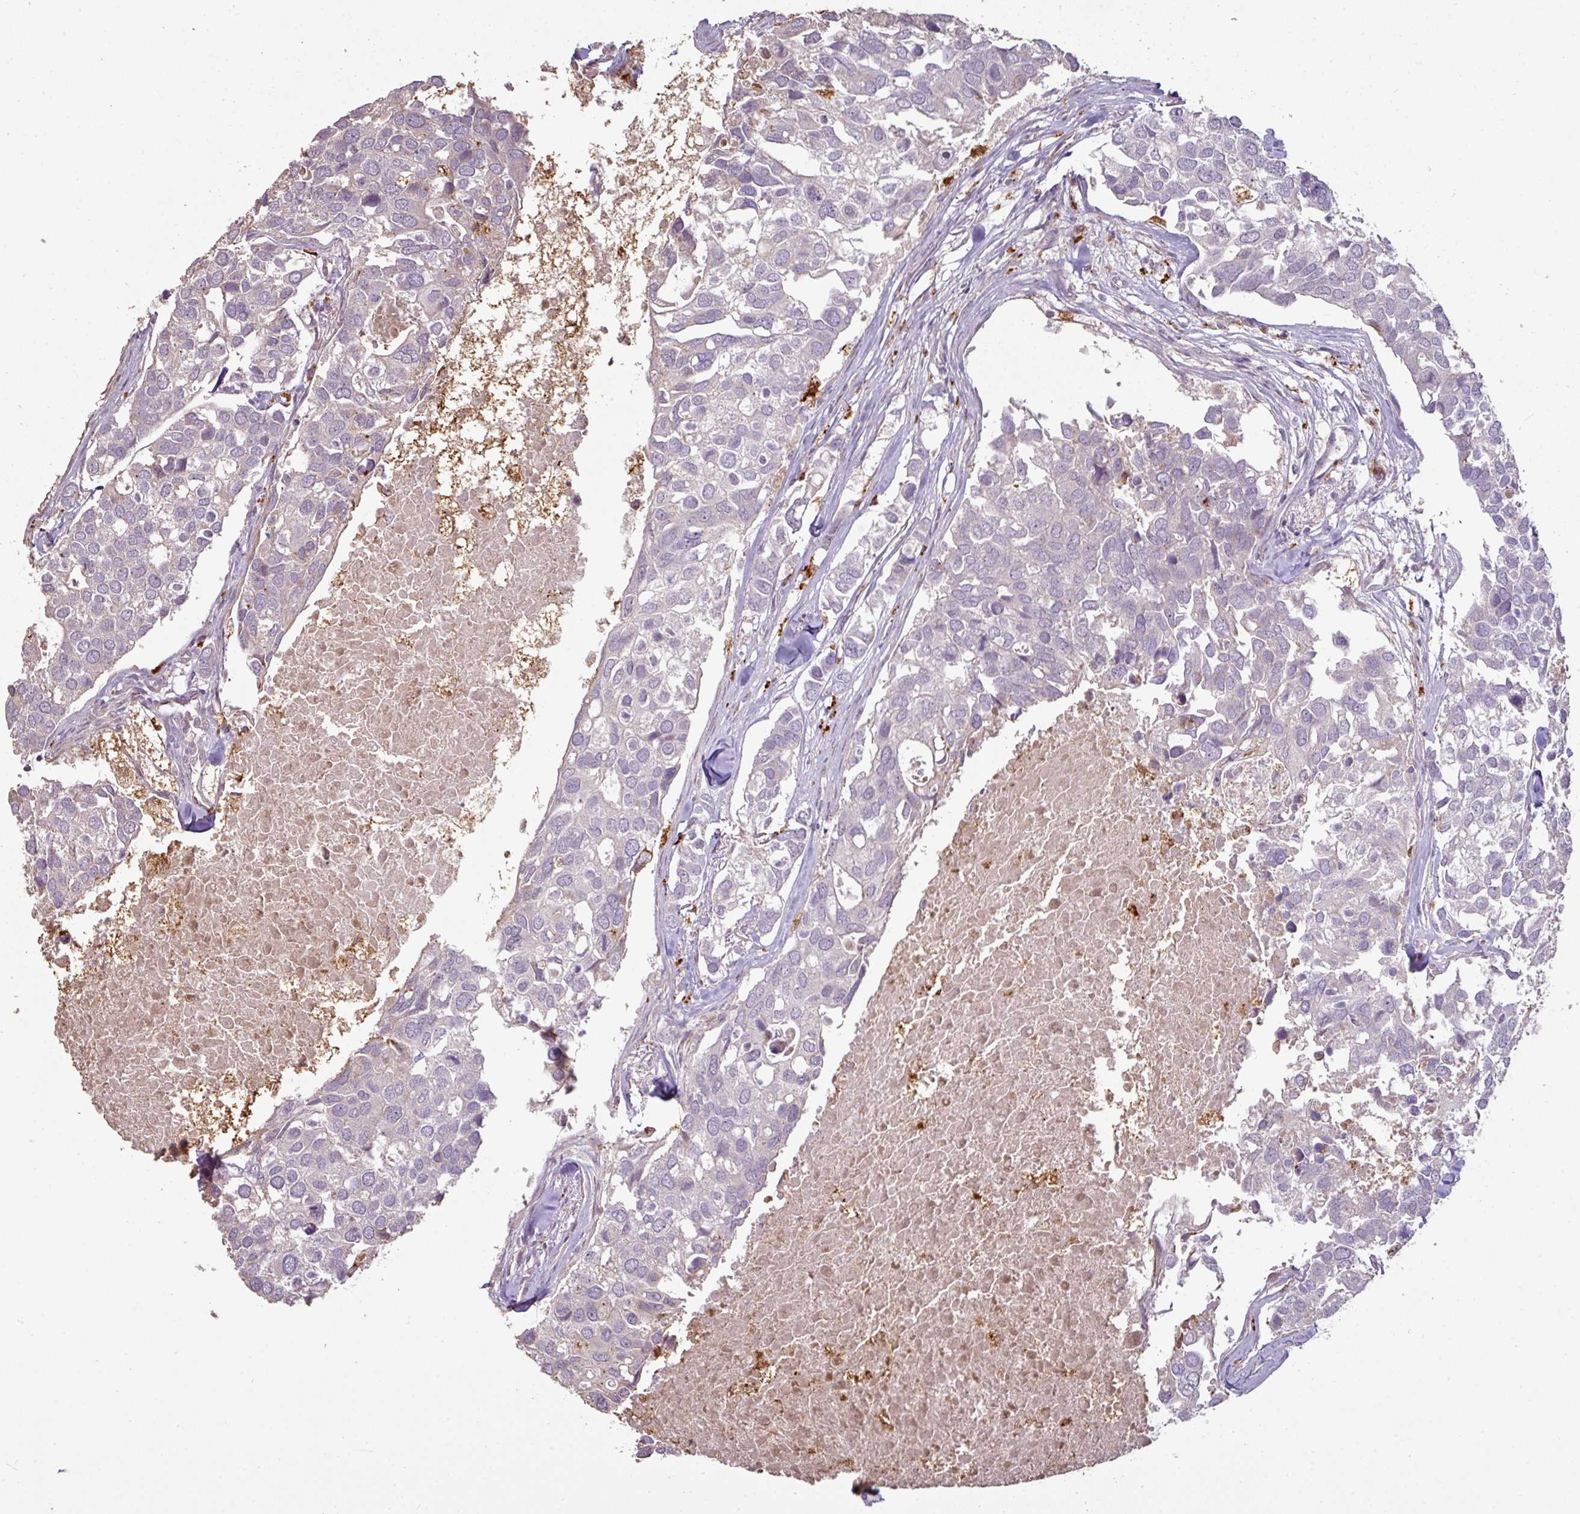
{"staining": {"intensity": "negative", "quantity": "none", "location": "none"}, "tissue": "breast cancer", "cell_type": "Tumor cells", "image_type": "cancer", "snomed": [{"axis": "morphology", "description": "Duct carcinoma"}, {"axis": "topography", "description": "Breast"}], "caption": "This is a photomicrograph of IHC staining of breast cancer (invasive ductal carcinoma), which shows no expression in tumor cells.", "gene": "CXCR5", "patient": {"sex": "female", "age": 83}}